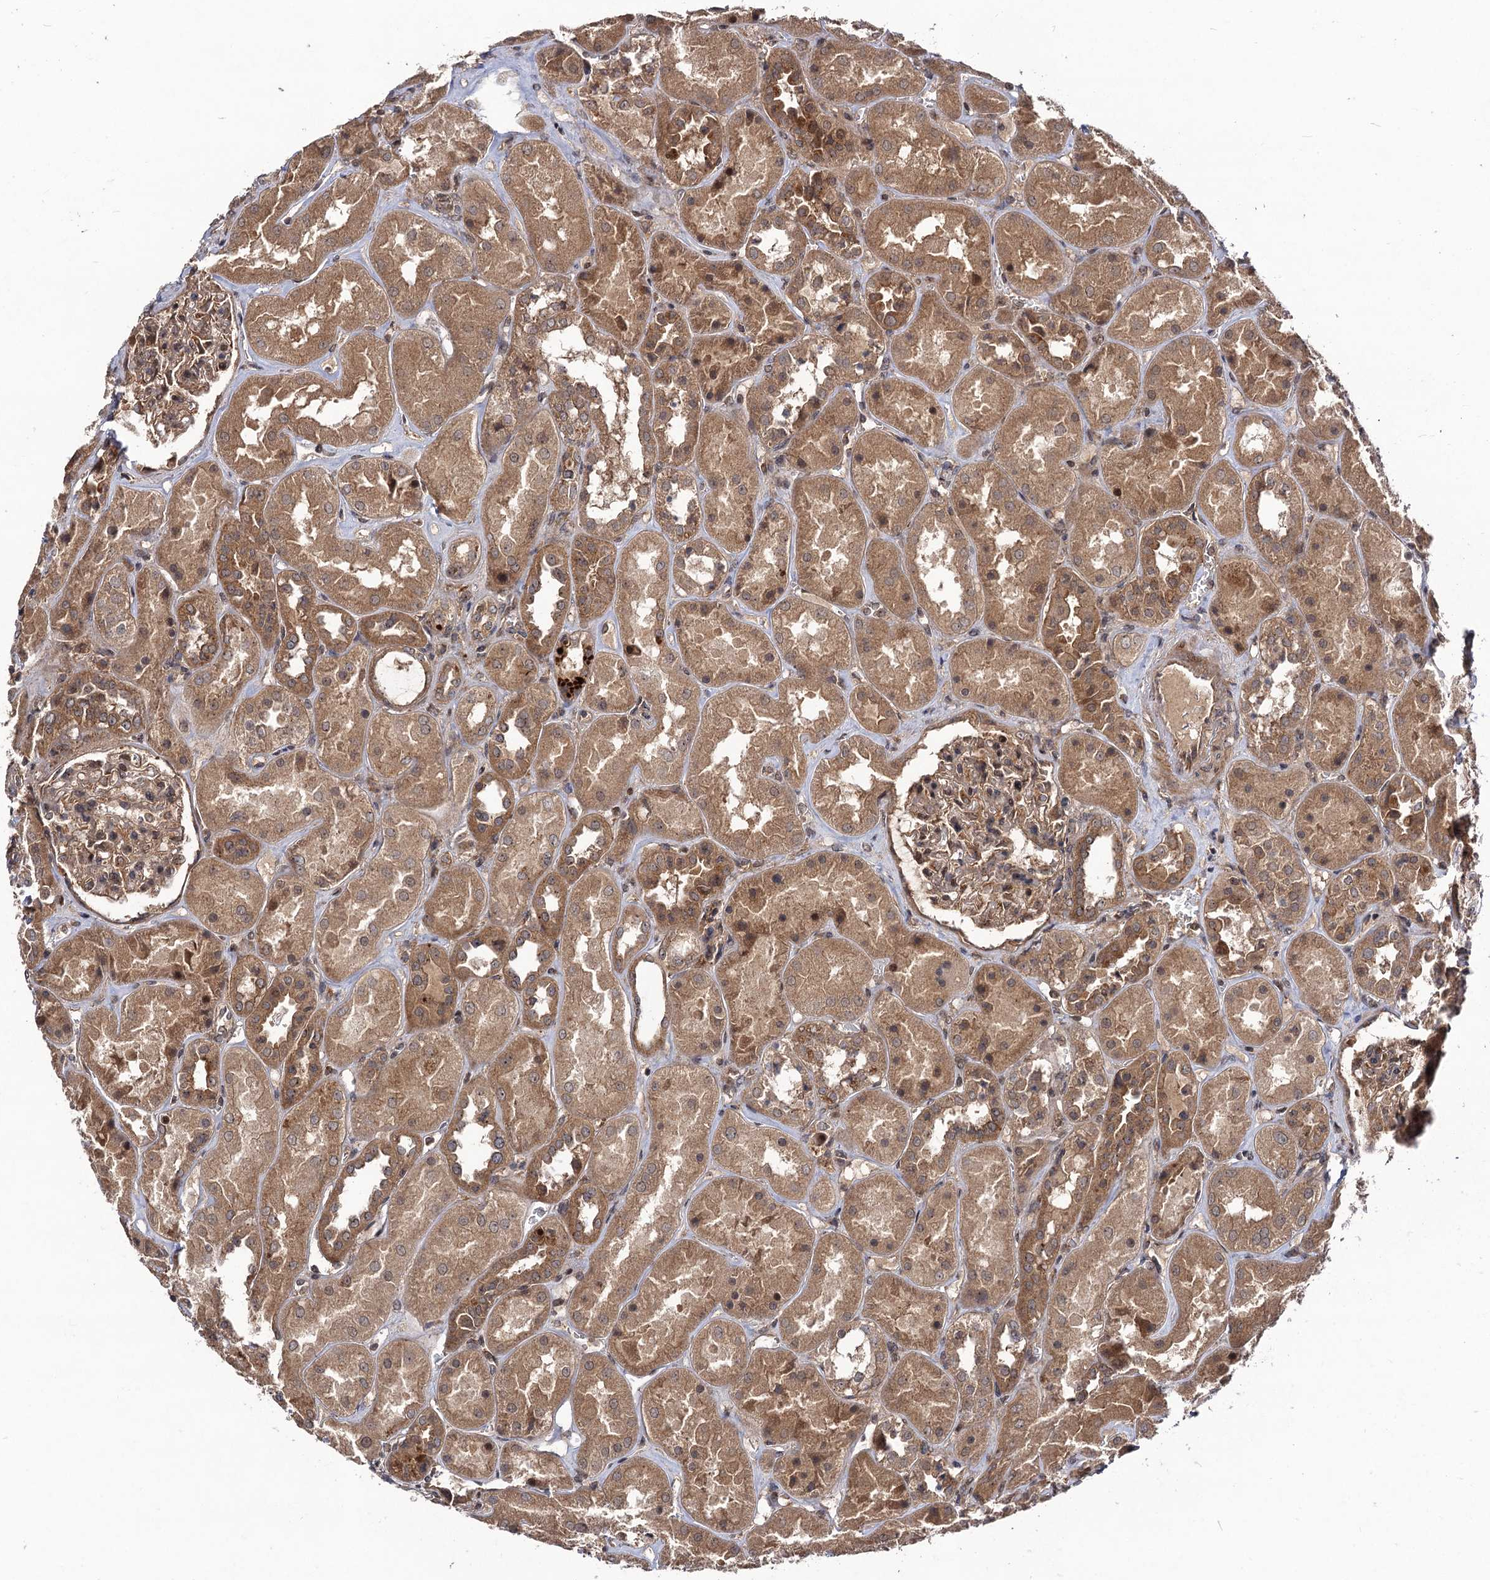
{"staining": {"intensity": "moderate", "quantity": ">75%", "location": "cytoplasmic/membranous"}, "tissue": "kidney", "cell_type": "Cells in glomeruli", "image_type": "normal", "snomed": [{"axis": "morphology", "description": "Normal tissue, NOS"}, {"axis": "topography", "description": "Kidney"}], "caption": "Human kidney stained for a protein (brown) shows moderate cytoplasmic/membranous positive staining in approximately >75% of cells in glomeruli.", "gene": "KXD1", "patient": {"sex": "male", "age": 70}}